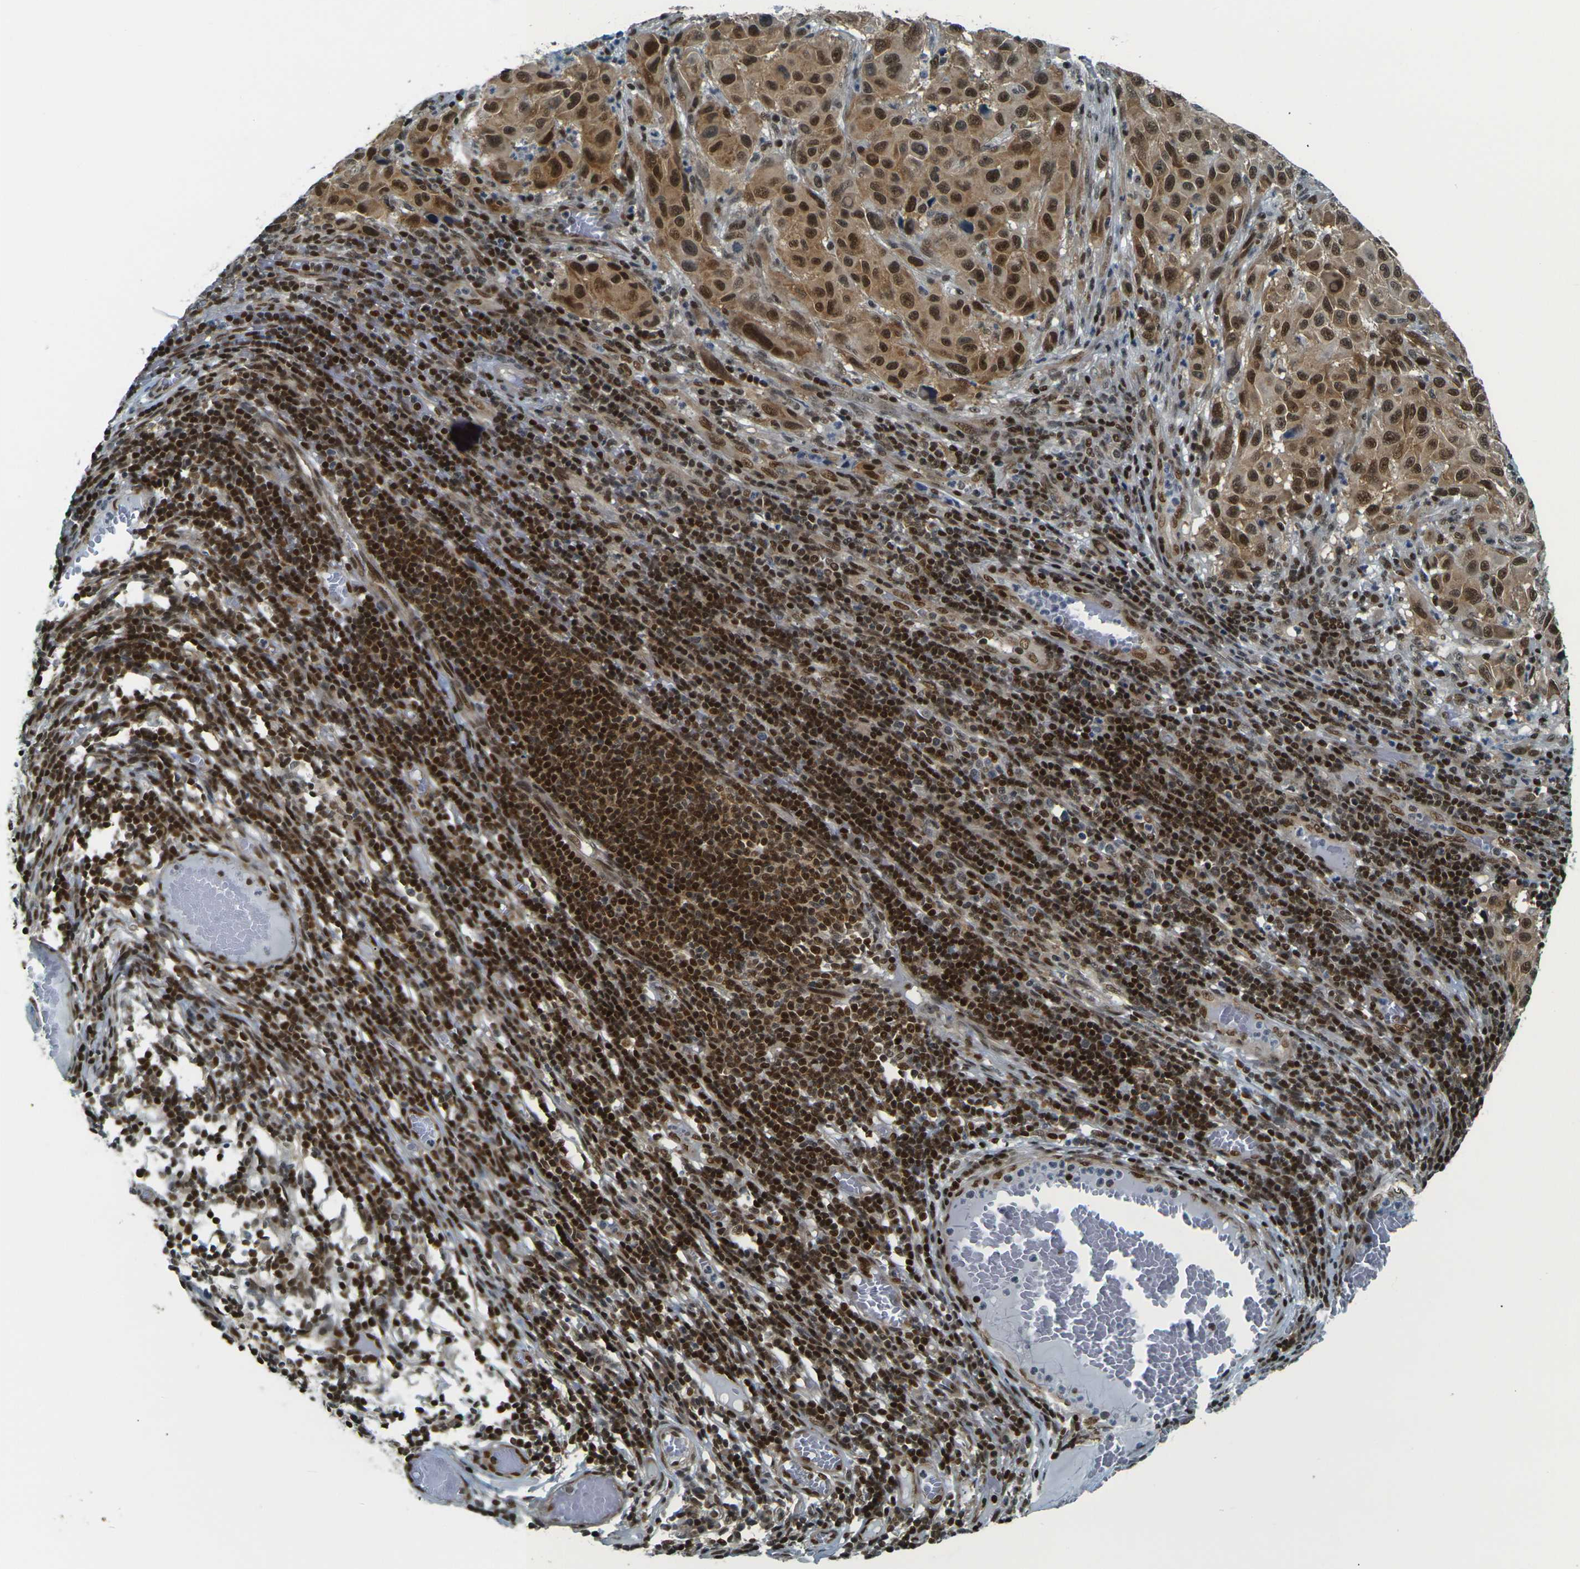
{"staining": {"intensity": "strong", "quantity": ">75%", "location": "cytoplasmic/membranous,nuclear"}, "tissue": "melanoma", "cell_type": "Tumor cells", "image_type": "cancer", "snomed": [{"axis": "morphology", "description": "Malignant melanoma, Metastatic site"}, {"axis": "topography", "description": "Lymph node"}], "caption": "Immunohistochemical staining of malignant melanoma (metastatic site) displays high levels of strong cytoplasmic/membranous and nuclear staining in approximately >75% of tumor cells.", "gene": "NHEJ1", "patient": {"sex": "male", "age": 61}}